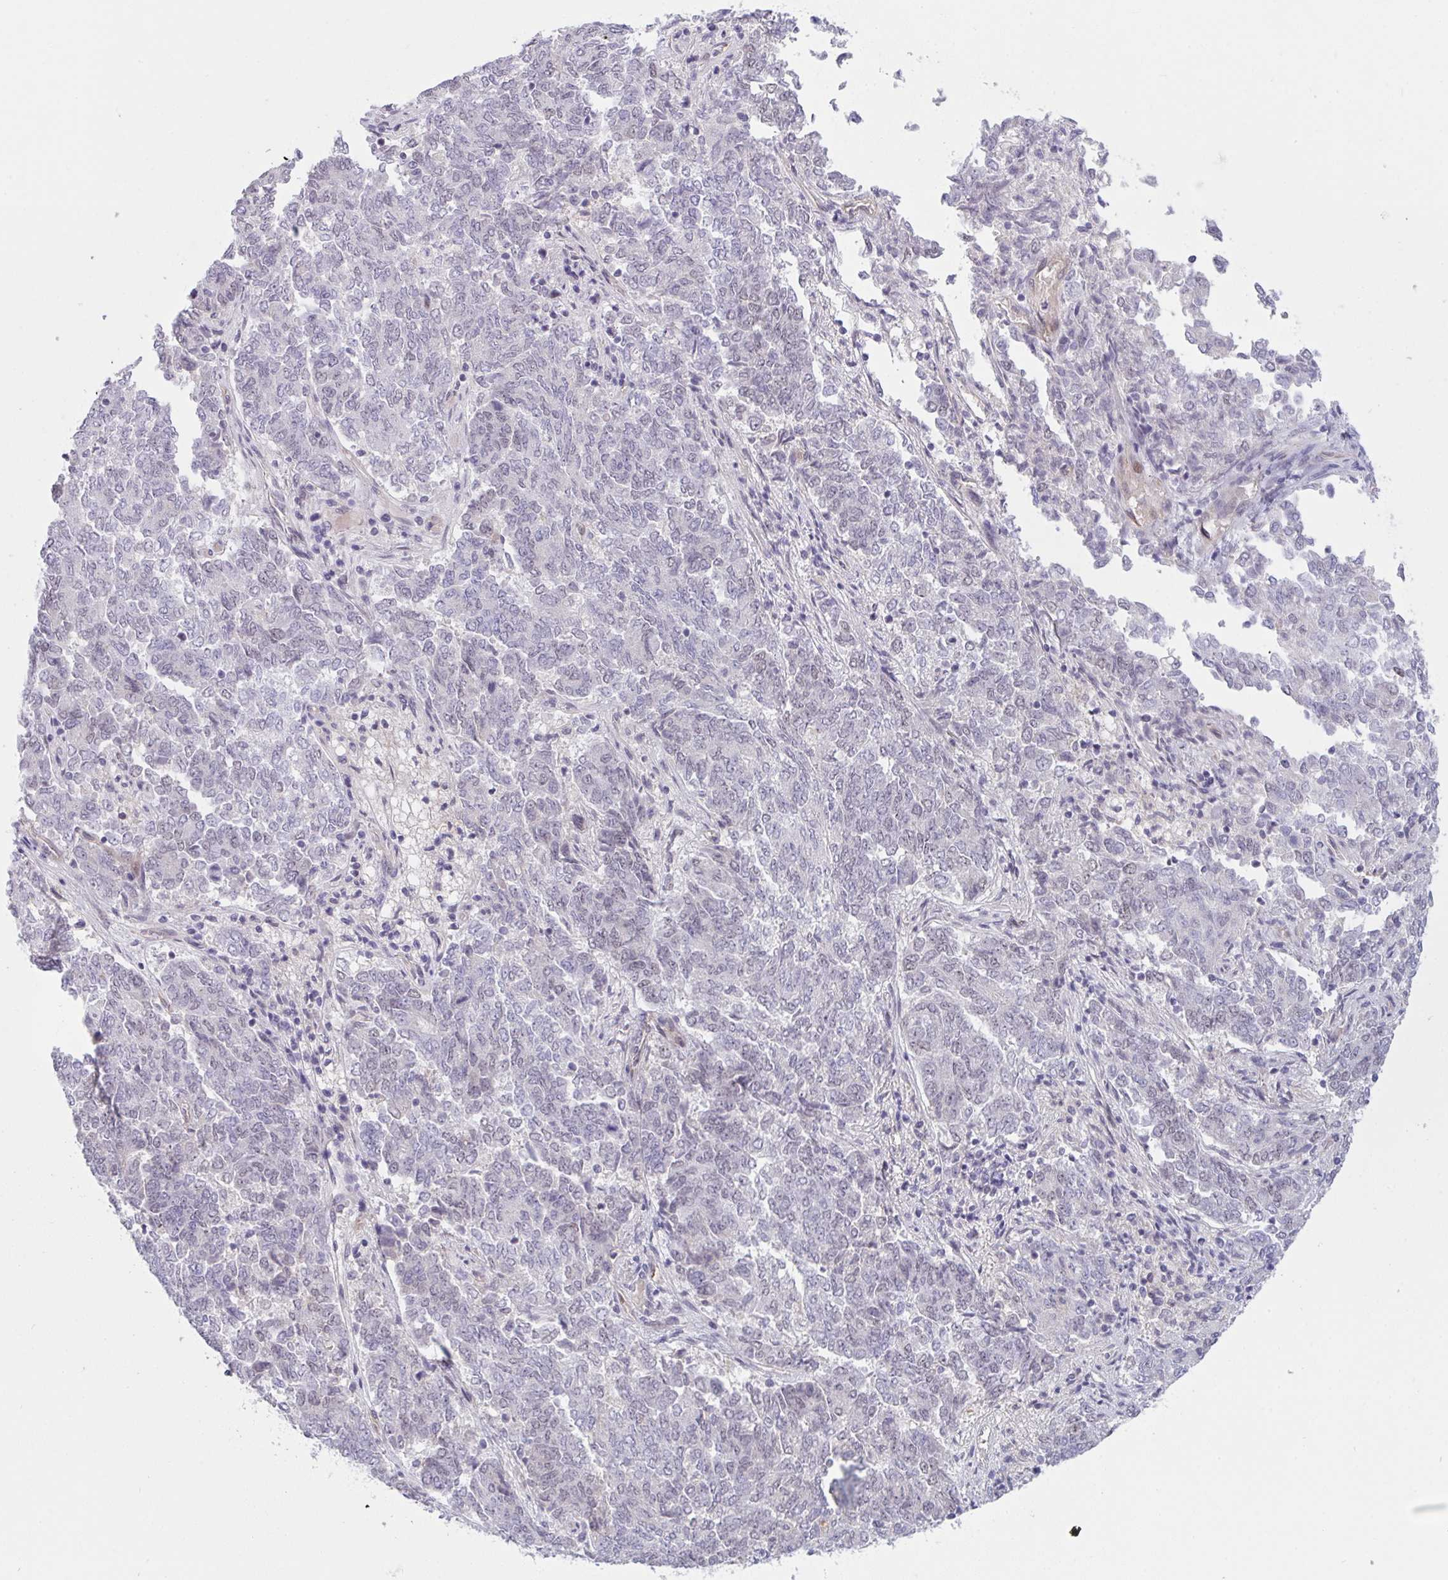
{"staining": {"intensity": "weak", "quantity": "<25%", "location": "nuclear"}, "tissue": "endometrial cancer", "cell_type": "Tumor cells", "image_type": "cancer", "snomed": [{"axis": "morphology", "description": "Adenocarcinoma, NOS"}, {"axis": "topography", "description": "Endometrium"}], "caption": "A photomicrograph of adenocarcinoma (endometrial) stained for a protein displays no brown staining in tumor cells. The staining was performed using DAB to visualize the protein expression in brown, while the nuclei were stained in blue with hematoxylin (Magnification: 20x).", "gene": "DSCAML1", "patient": {"sex": "female", "age": 80}}